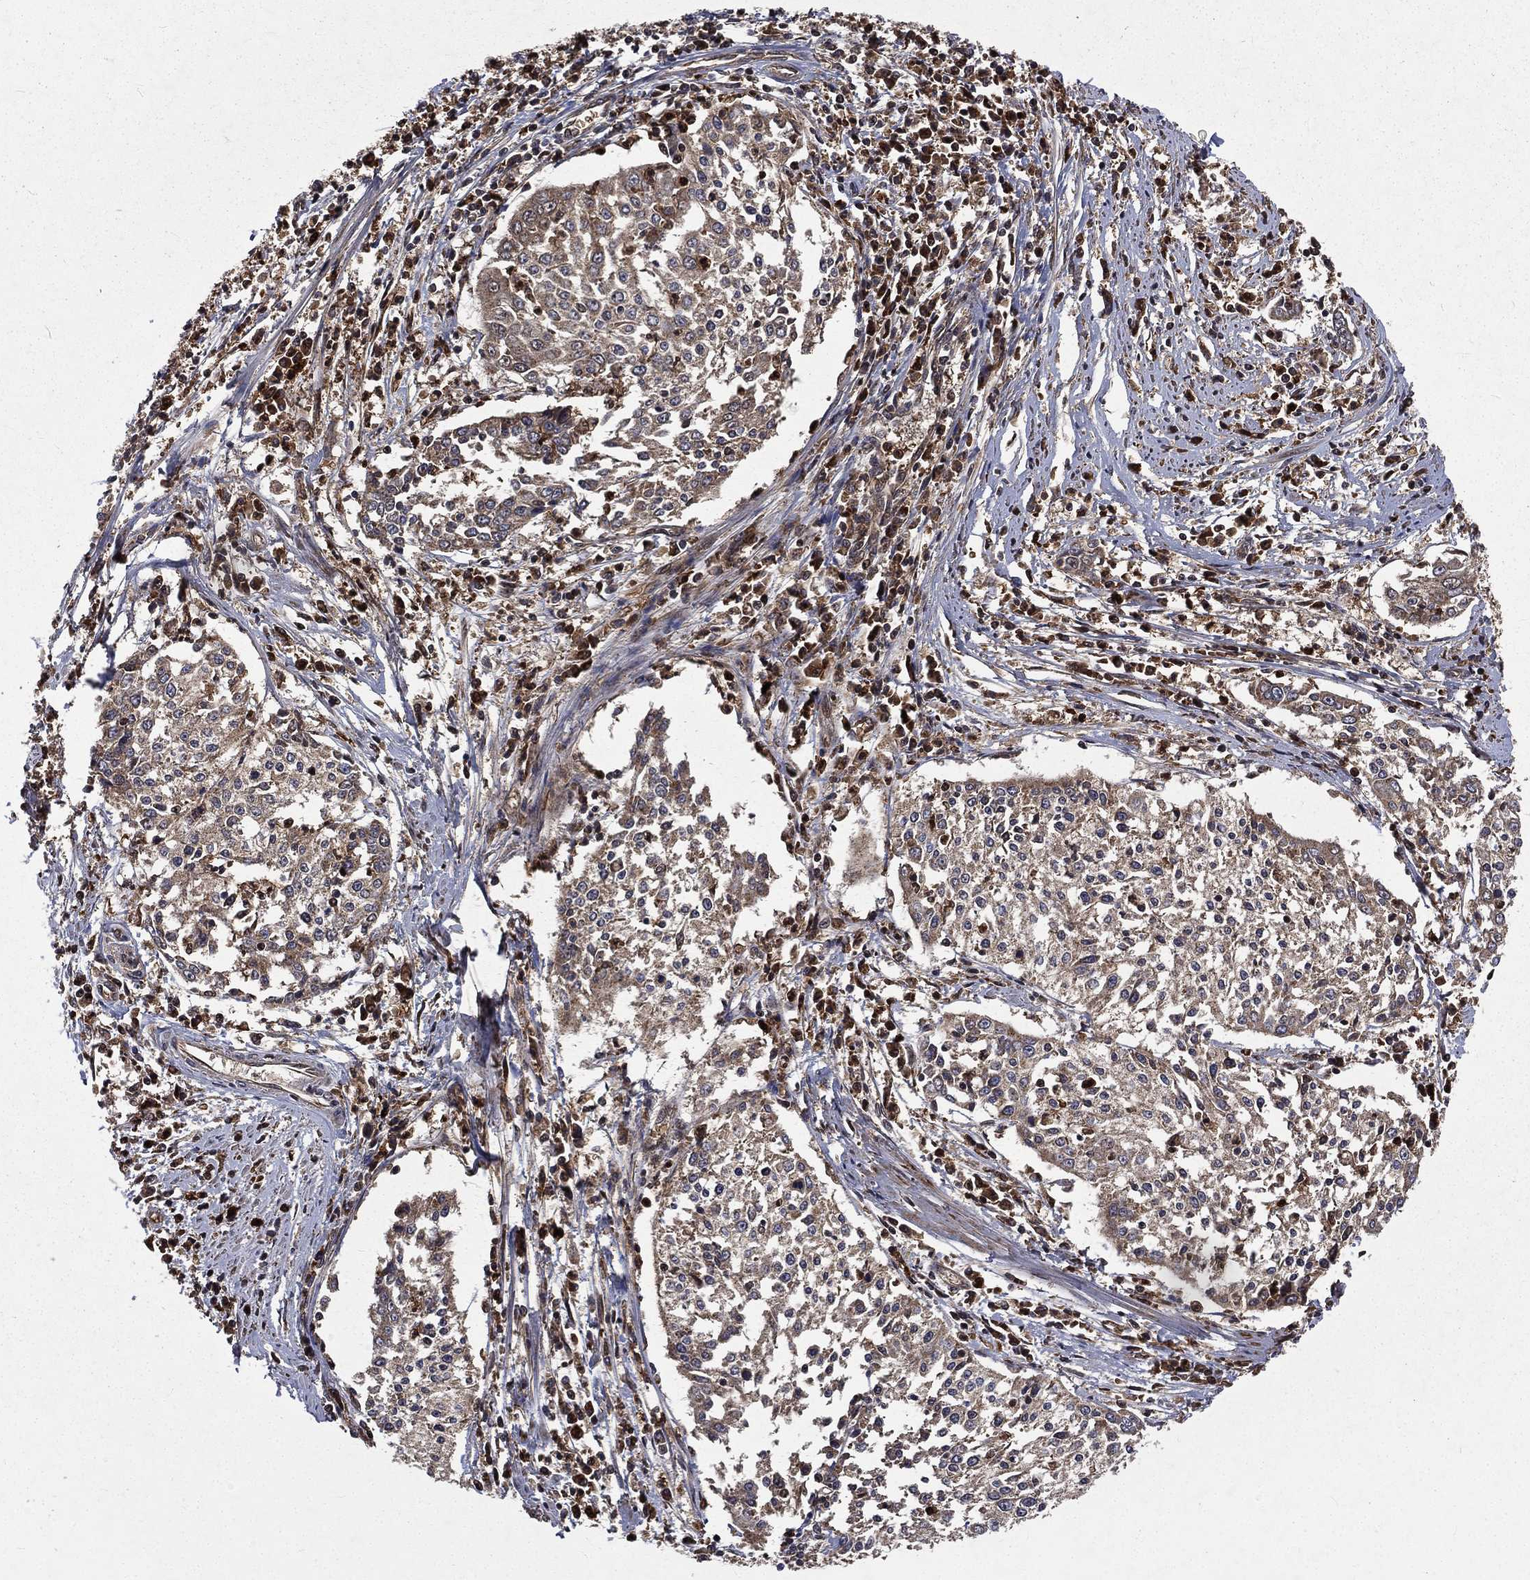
{"staining": {"intensity": "negative", "quantity": "none", "location": "none"}, "tissue": "cervical cancer", "cell_type": "Tumor cells", "image_type": "cancer", "snomed": [{"axis": "morphology", "description": "Squamous cell carcinoma, NOS"}, {"axis": "topography", "description": "Cervix"}], "caption": "Immunohistochemistry image of neoplastic tissue: human cervical cancer stained with DAB (3,3'-diaminobenzidine) shows no significant protein staining in tumor cells.", "gene": "LENG8", "patient": {"sex": "female", "age": 41}}